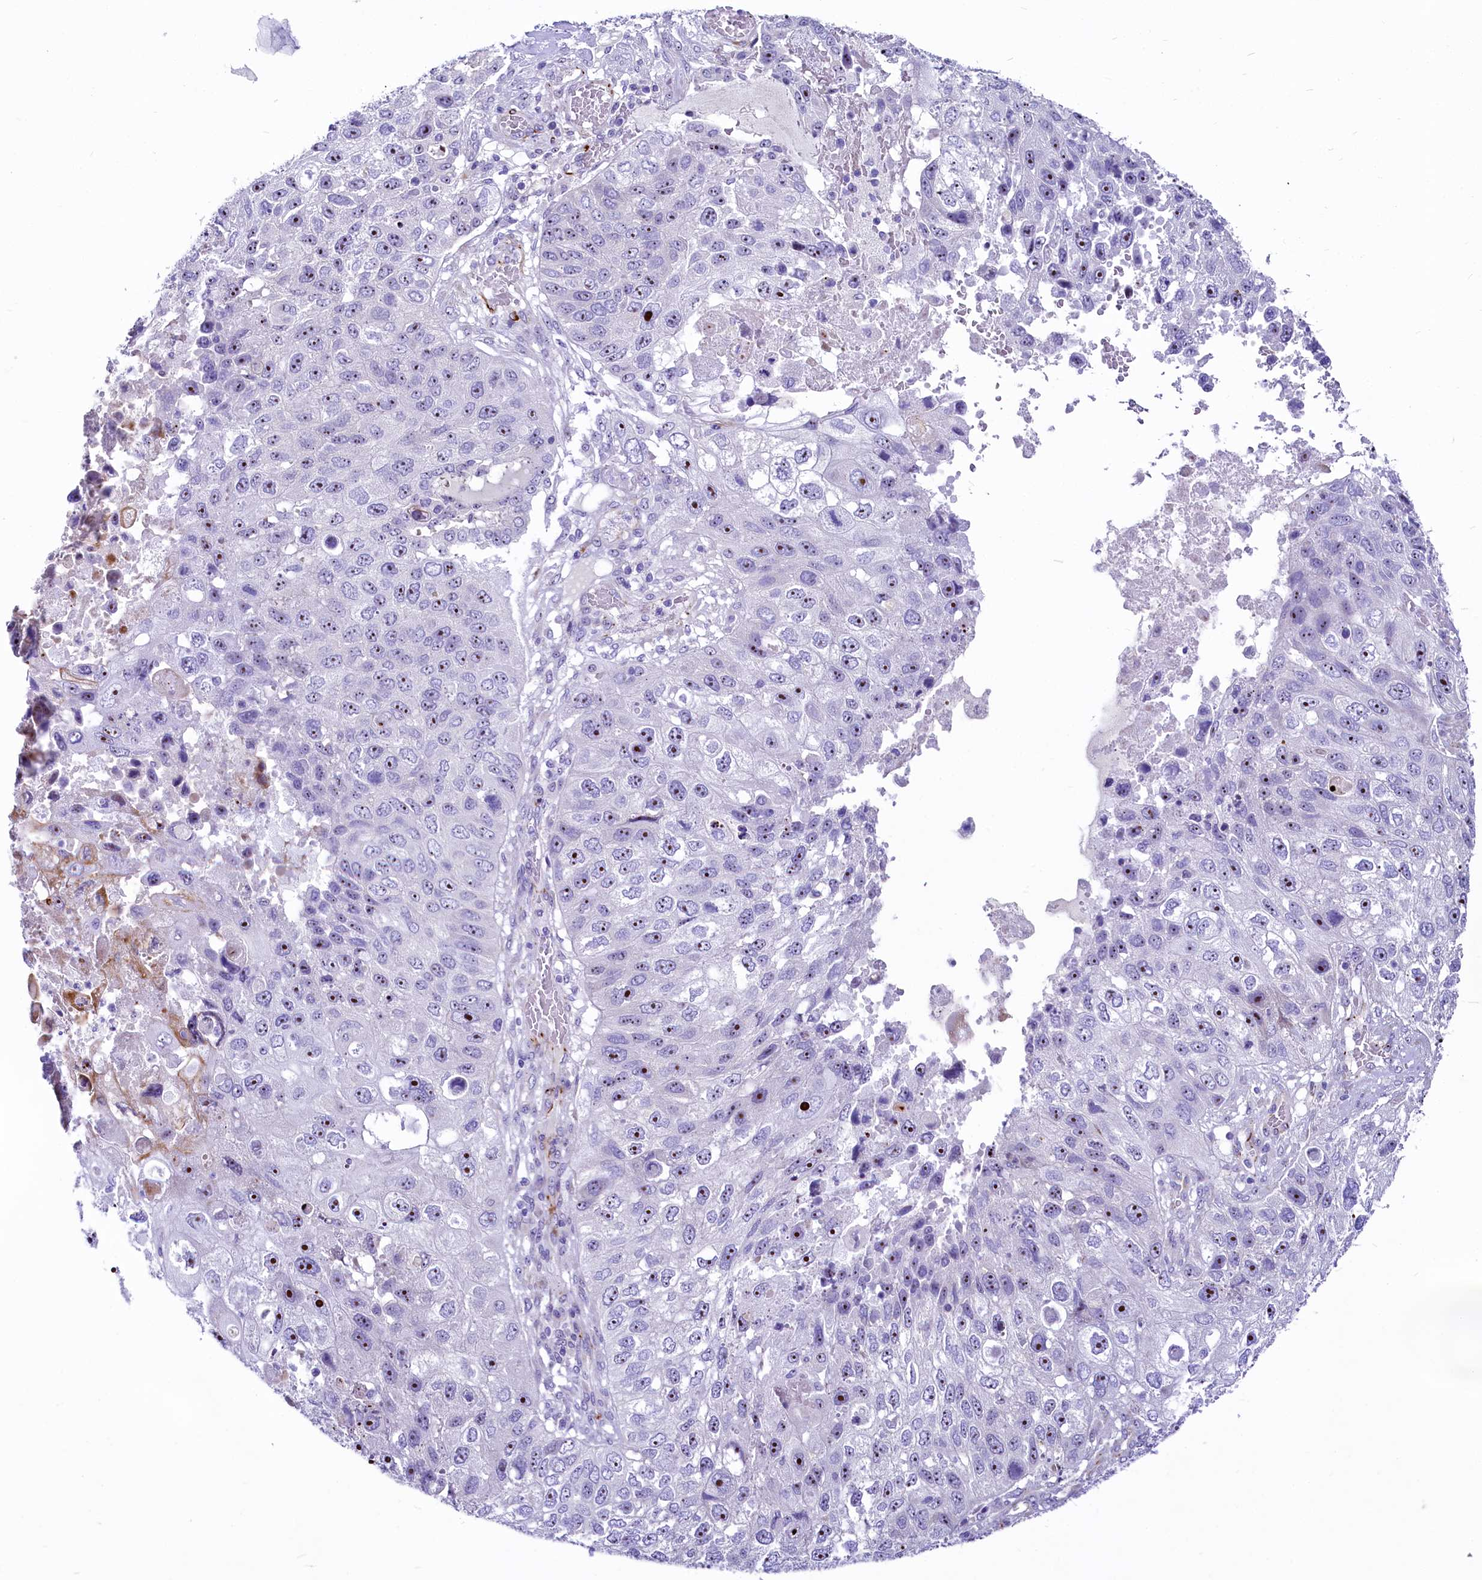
{"staining": {"intensity": "moderate", "quantity": "25%-75%", "location": "nuclear"}, "tissue": "lung cancer", "cell_type": "Tumor cells", "image_type": "cancer", "snomed": [{"axis": "morphology", "description": "Squamous cell carcinoma, NOS"}, {"axis": "topography", "description": "Lung"}], "caption": "An image showing moderate nuclear staining in about 25%-75% of tumor cells in lung cancer (squamous cell carcinoma), as visualized by brown immunohistochemical staining.", "gene": "SH3TC2", "patient": {"sex": "male", "age": 61}}